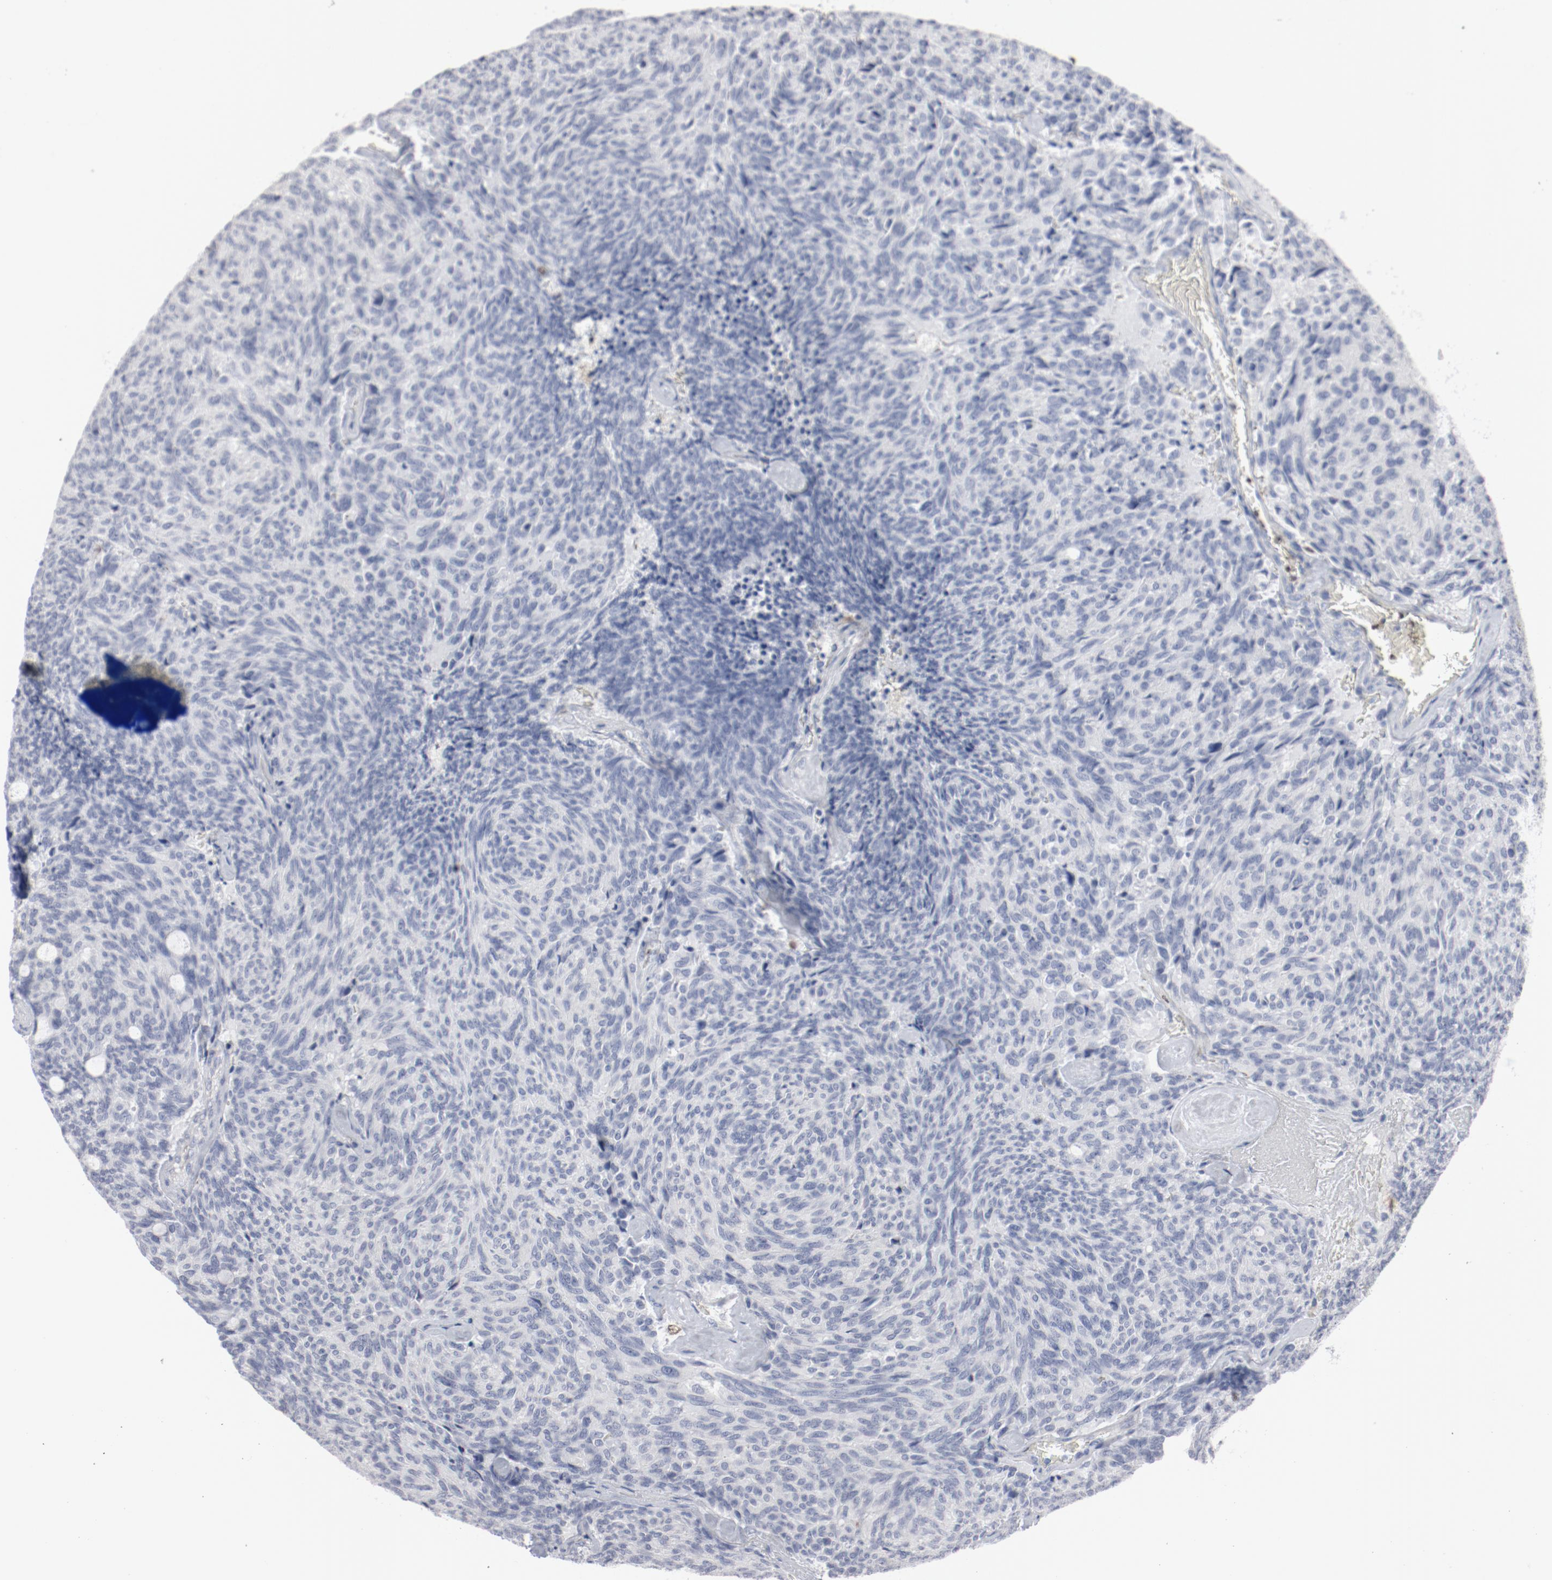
{"staining": {"intensity": "negative", "quantity": "none", "location": "none"}, "tissue": "carcinoid", "cell_type": "Tumor cells", "image_type": "cancer", "snomed": [{"axis": "morphology", "description": "Carcinoid, malignant, NOS"}, {"axis": "topography", "description": "Pancreas"}], "caption": "Immunohistochemistry of carcinoid (malignant) displays no positivity in tumor cells.", "gene": "SPI1", "patient": {"sex": "female", "age": 54}}